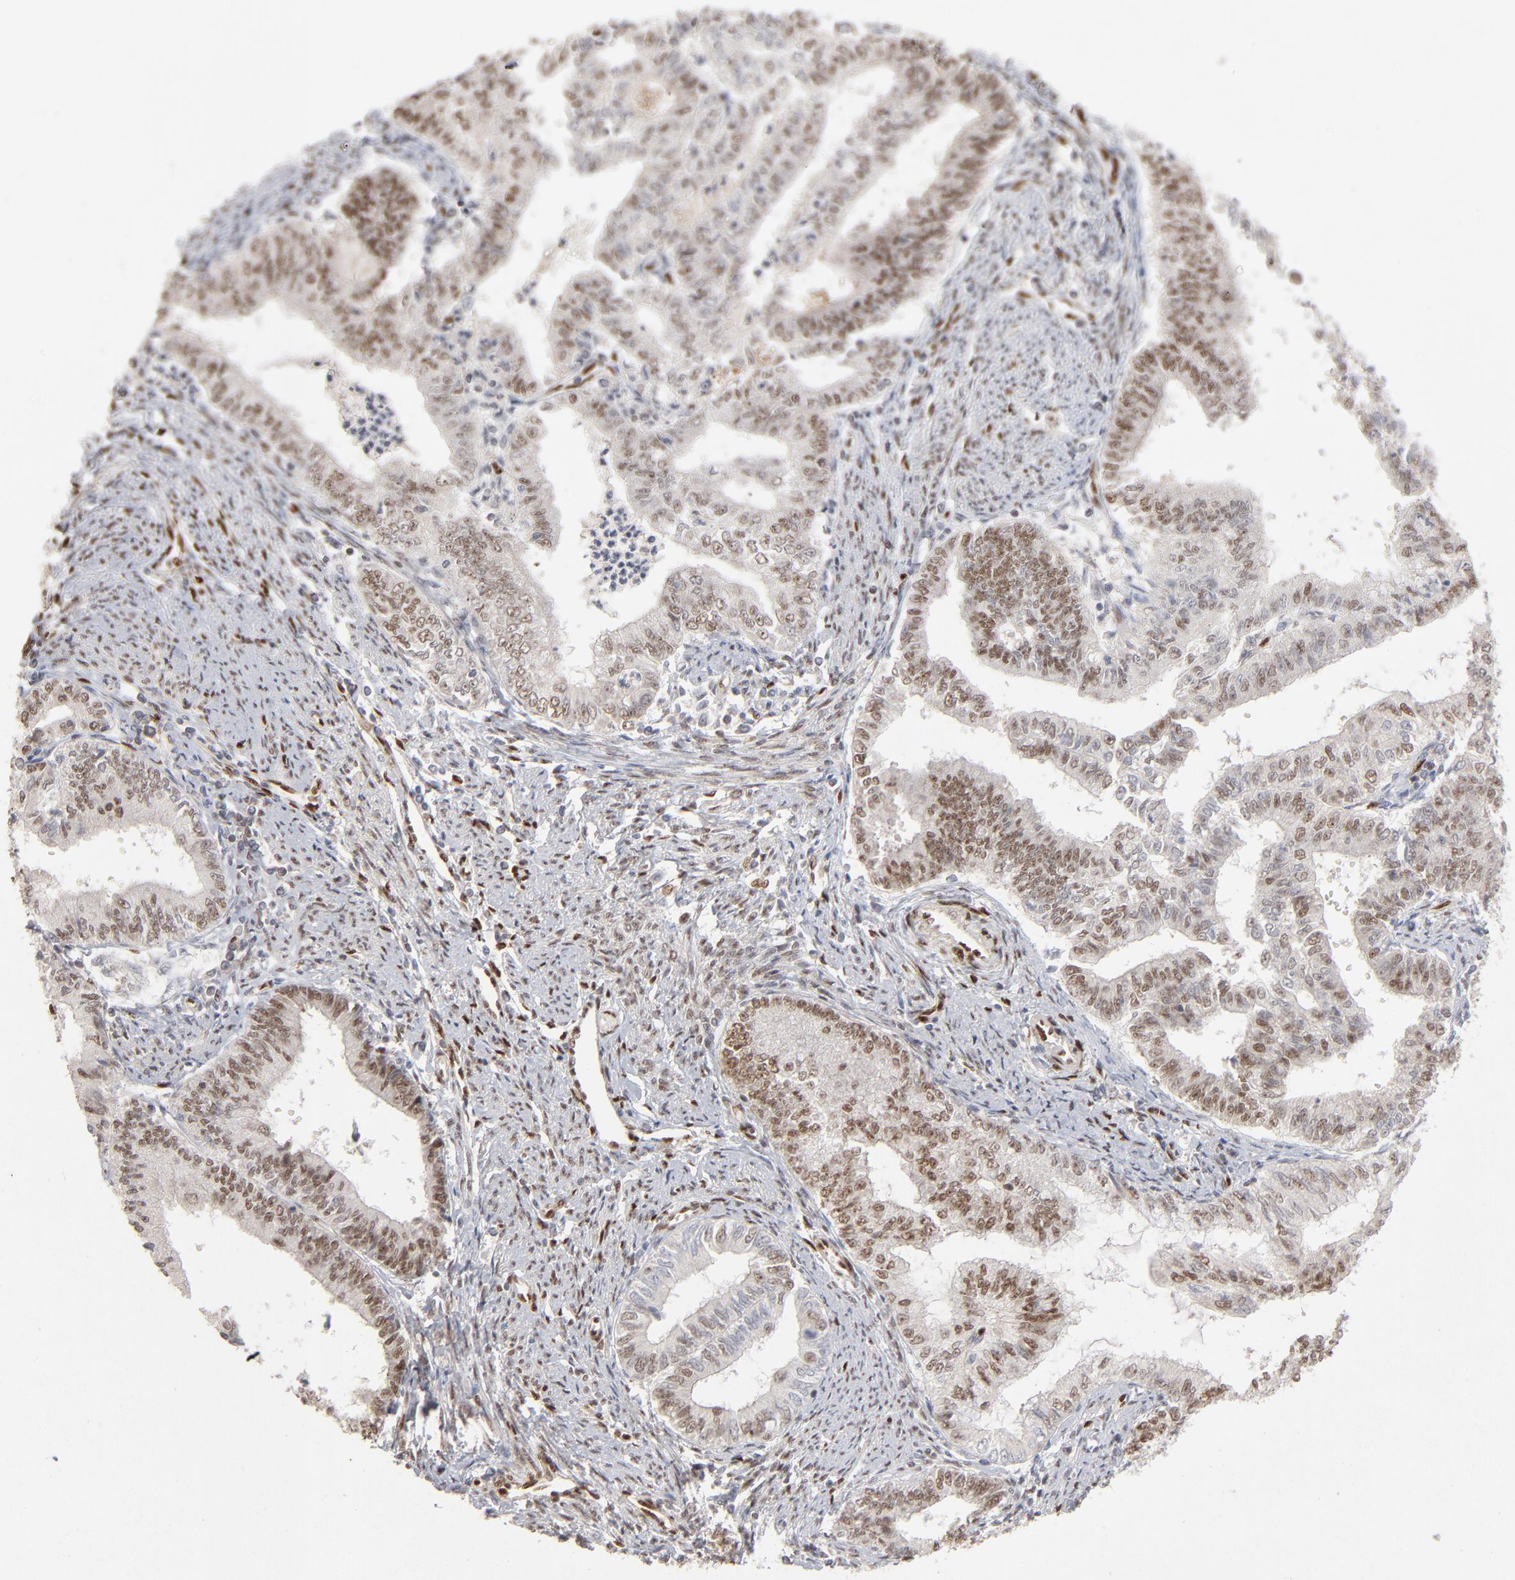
{"staining": {"intensity": "moderate", "quantity": "<25%", "location": "nuclear"}, "tissue": "endometrial cancer", "cell_type": "Tumor cells", "image_type": "cancer", "snomed": [{"axis": "morphology", "description": "Adenocarcinoma, NOS"}, {"axis": "topography", "description": "Endometrium"}], "caption": "IHC (DAB (3,3'-diaminobenzidine)) staining of human endometrial cancer (adenocarcinoma) shows moderate nuclear protein positivity in approximately <25% of tumor cells. (Brightfield microscopy of DAB IHC at high magnification).", "gene": "NFIB", "patient": {"sex": "female", "age": 66}}